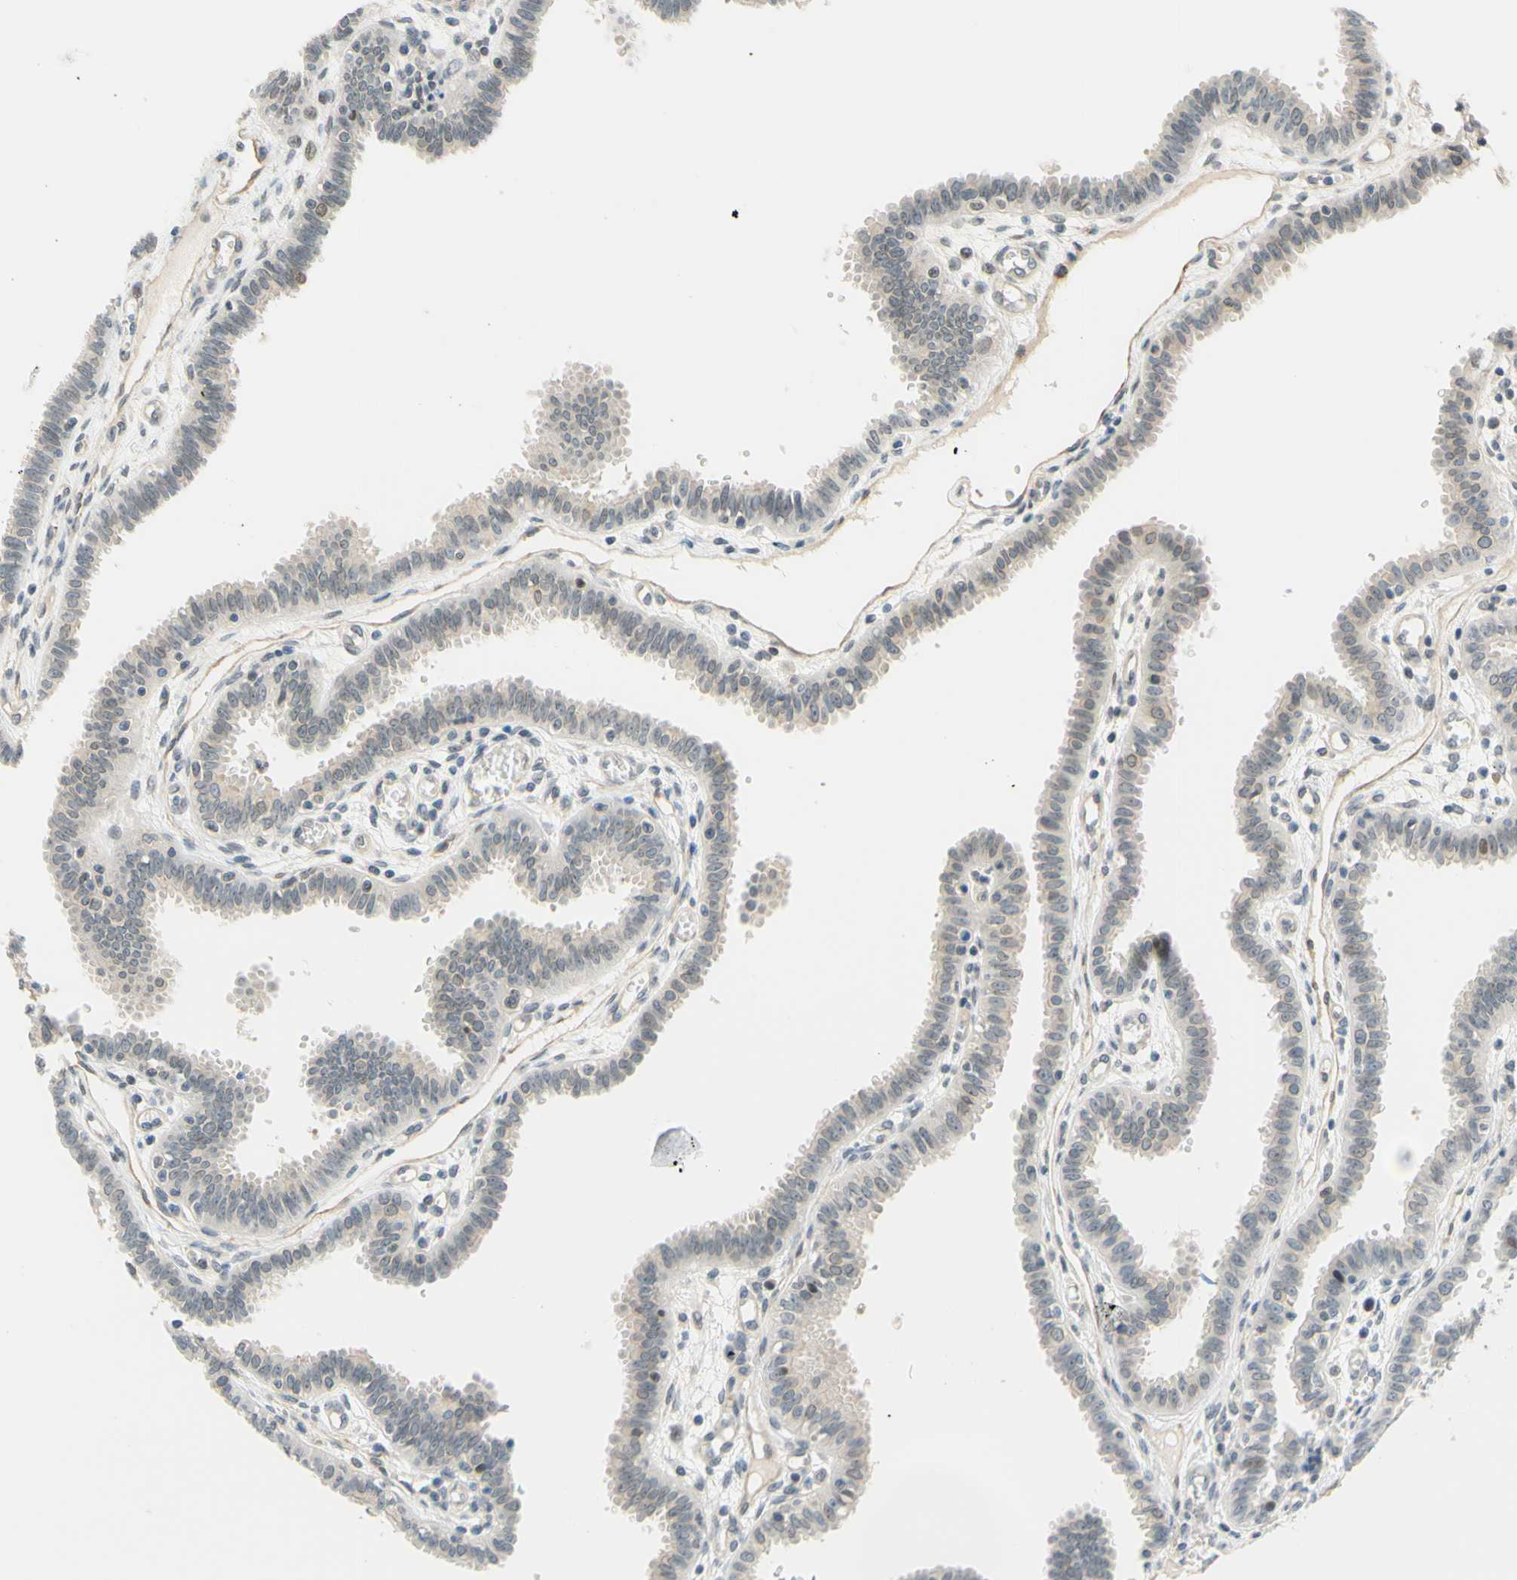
{"staining": {"intensity": "weak", "quantity": "25%-75%", "location": "cytoplasmic/membranous"}, "tissue": "fallopian tube", "cell_type": "Glandular cells", "image_type": "normal", "snomed": [{"axis": "morphology", "description": "Normal tissue, NOS"}, {"axis": "topography", "description": "Fallopian tube"}], "caption": "Fallopian tube stained for a protein (brown) exhibits weak cytoplasmic/membranous positive expression in about 25%-75% of glandular cells.", "gene": "C2CD2L", "patient": {"sex": "female", "age": 32}}